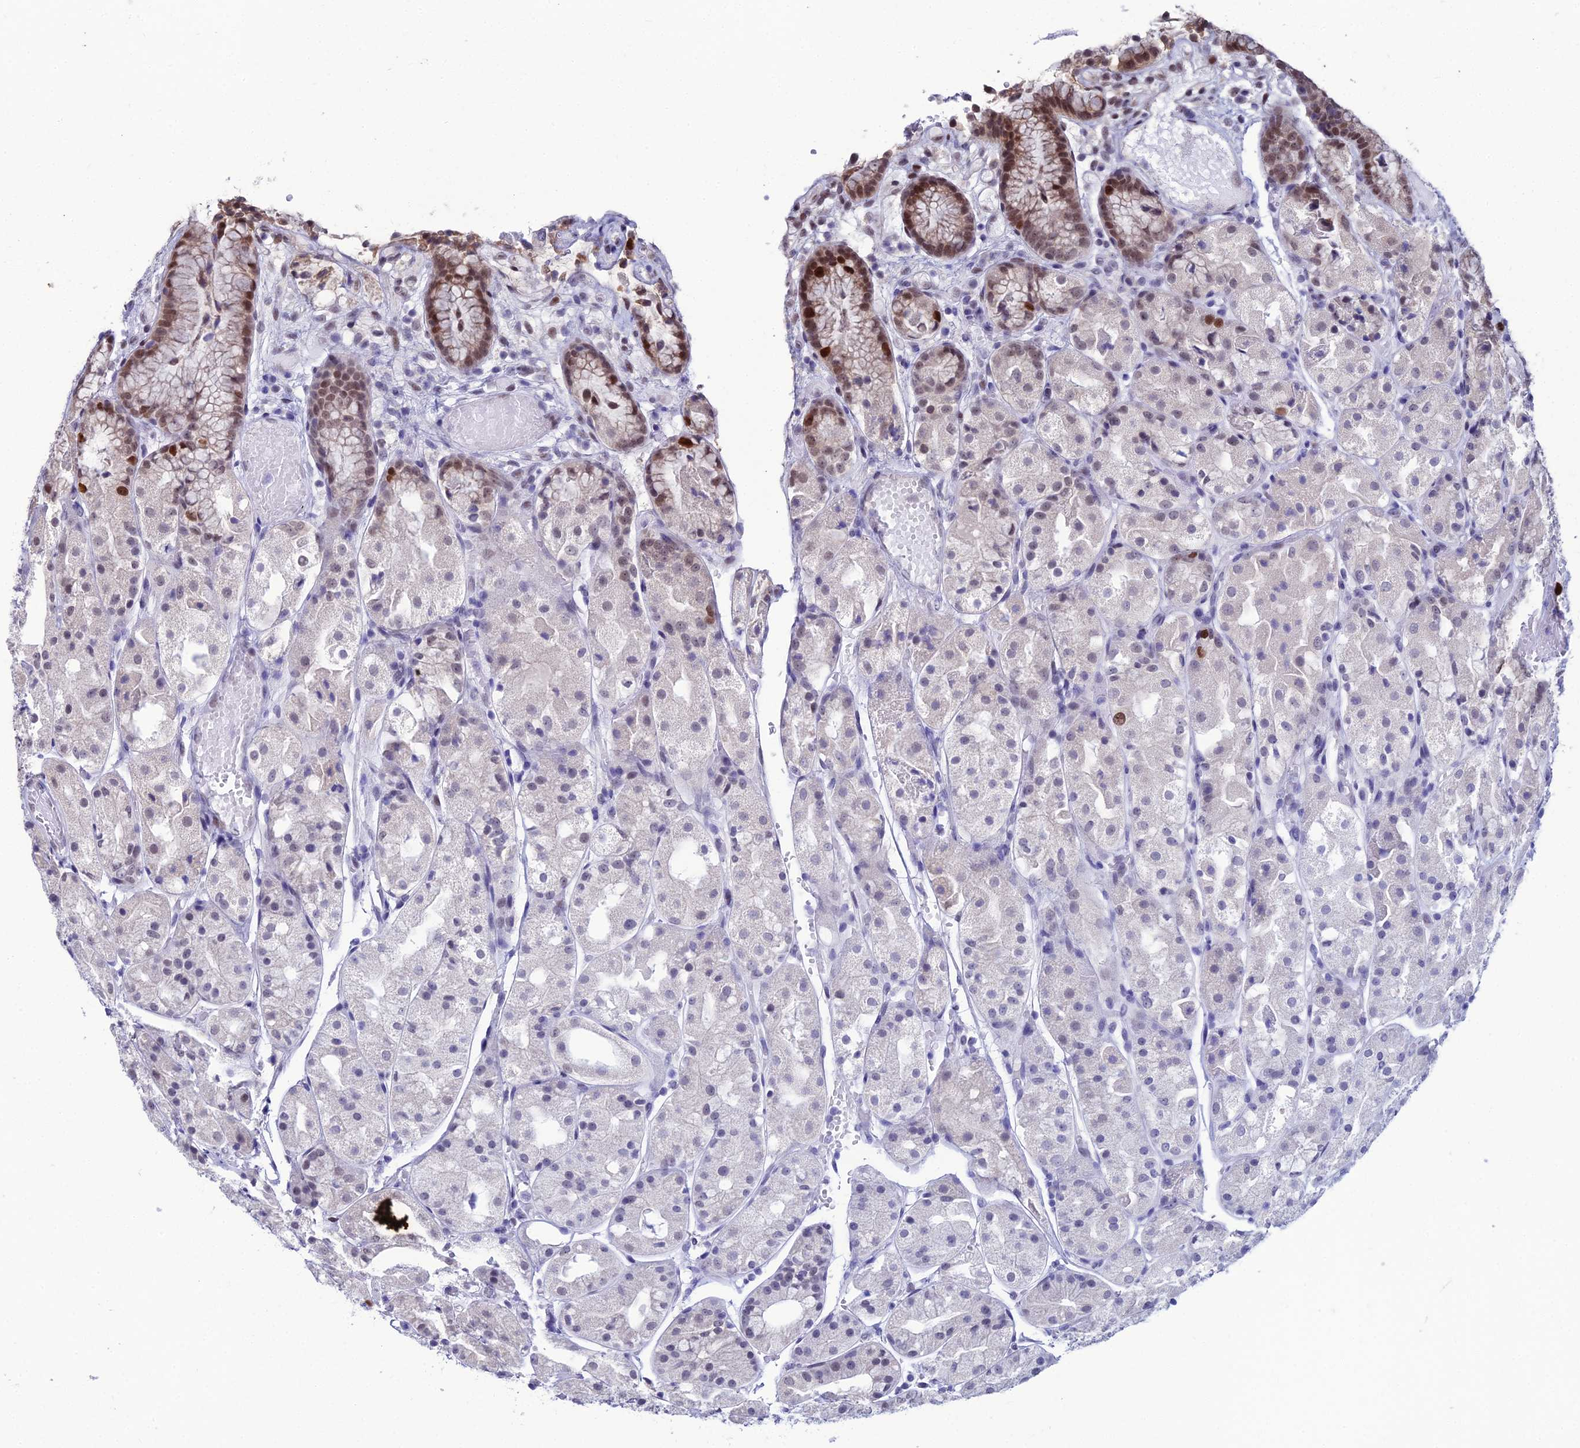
{"staining": {"intensity": "moderate", "quantity": "<25%", "location": "nuclear"}, "tissue": "stomach", "cell_type": "Glandular cells", "image_type": "normal", "snomed": [{"axis": "morphology", "description": "Normal tissue, NOS"}, {"axis": "topography", "description": "Stomach, upper"}], "caption": "A brown stain highlights moderate nuclear staining of a protein in glandular cells of normal human stomach. The protein is shown in brown color, while the nuclei are stained blue.", "gene": "TAF9B", "patient": {"sex": "male", "age": 72}}